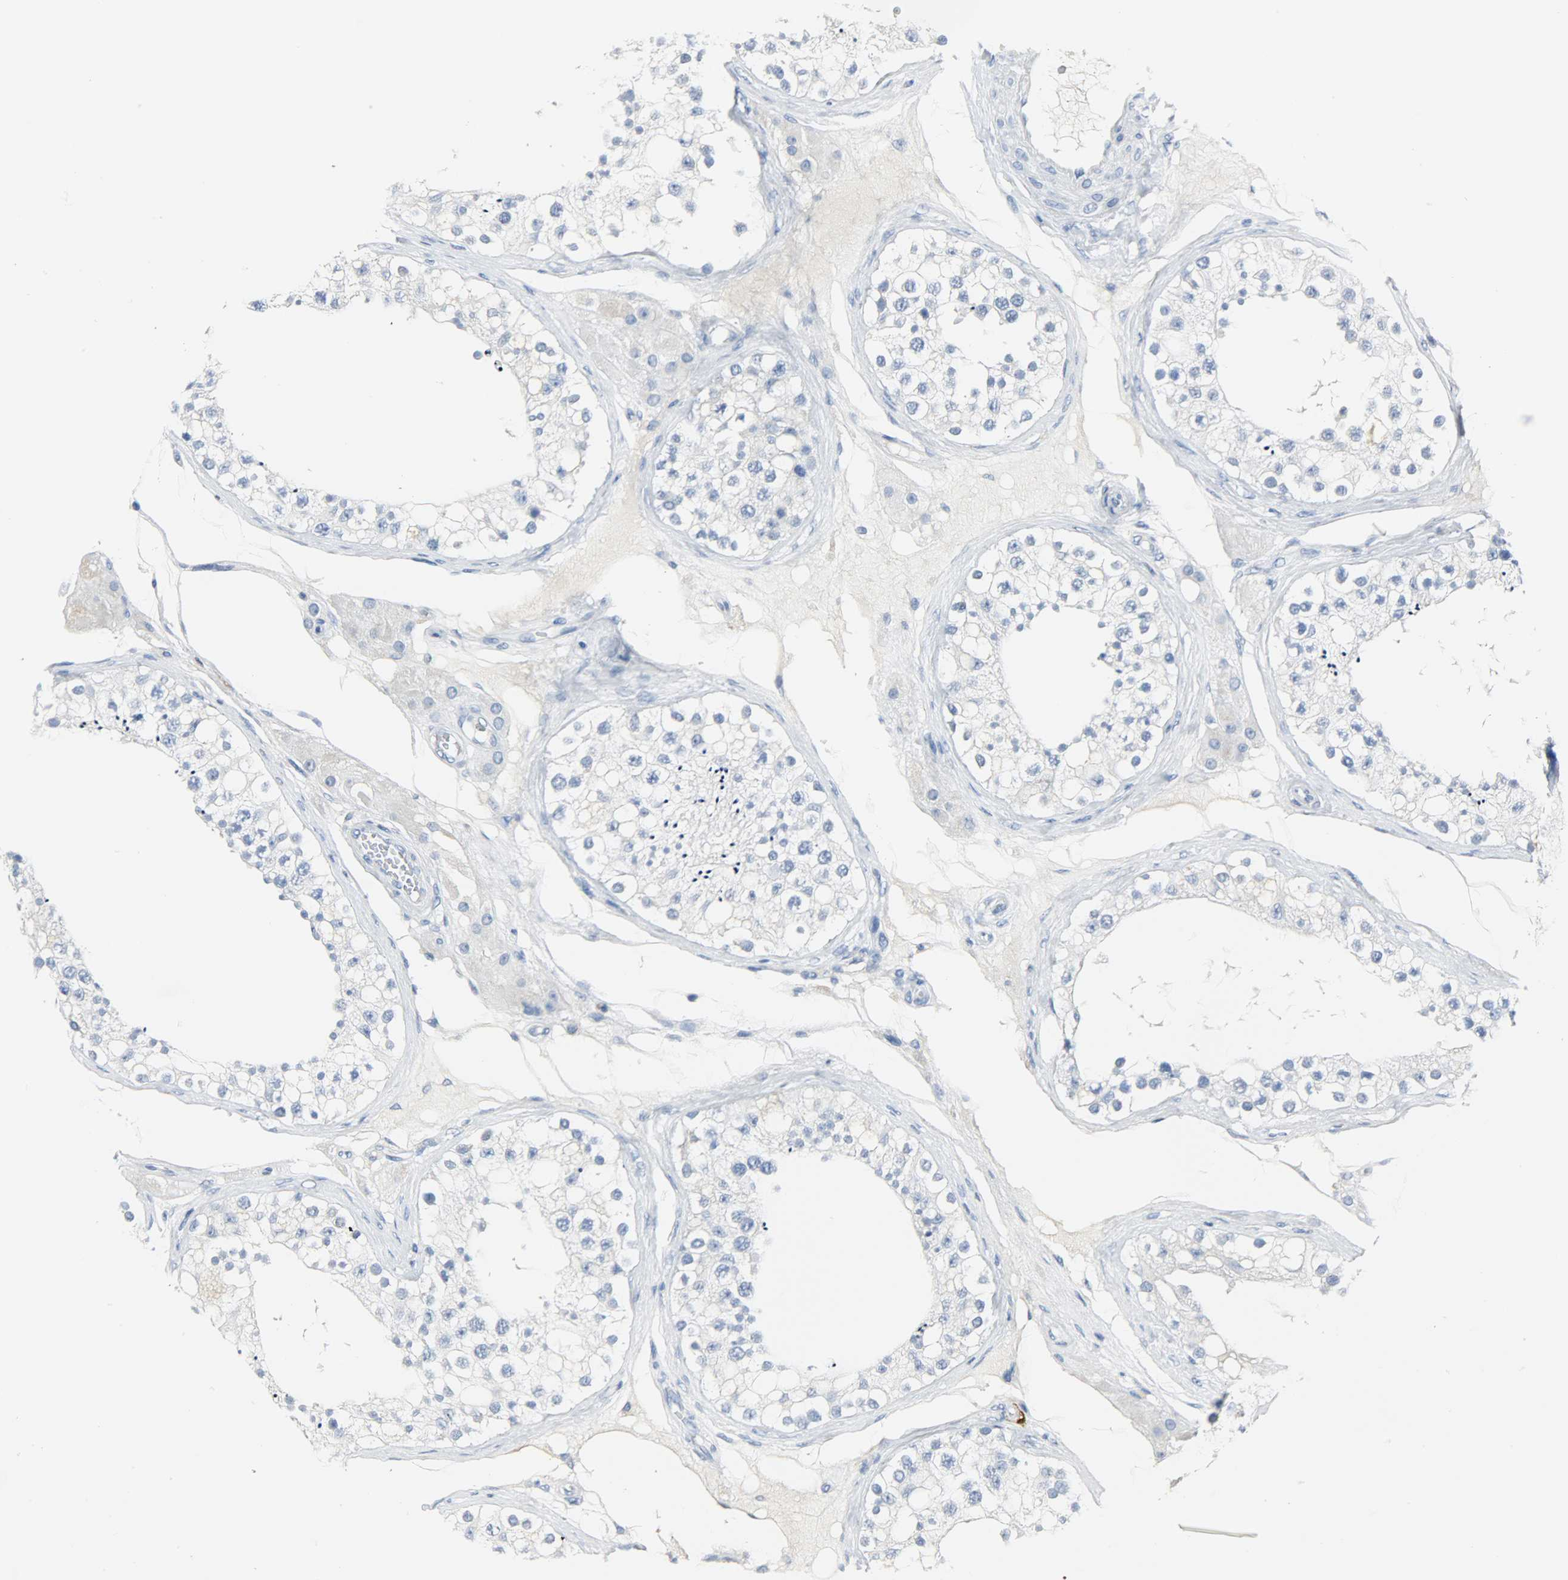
{"staining": {"intensity": "negative", "quantity": "none", "location": "none"}, "tissue": "testis", "cell_type": "Cells in seminiferous ducts", "image_type": "normal", "snomed": [{"axis": "morphology", "description": "Normal tissue, NOS"}, {"axis": "topography", "description": "Testis"}], "caption": "Micrograph shows no significant protein staining in cells in seminiferous ducts of unremarkable testis. The staining is performed using DAB (3,3'-diaminobenzidine) brown chromogen with nuclei counter-stained in using hematoxylin.", "gene": "CA3", "patient": {"sex": "male", "age": 68}}